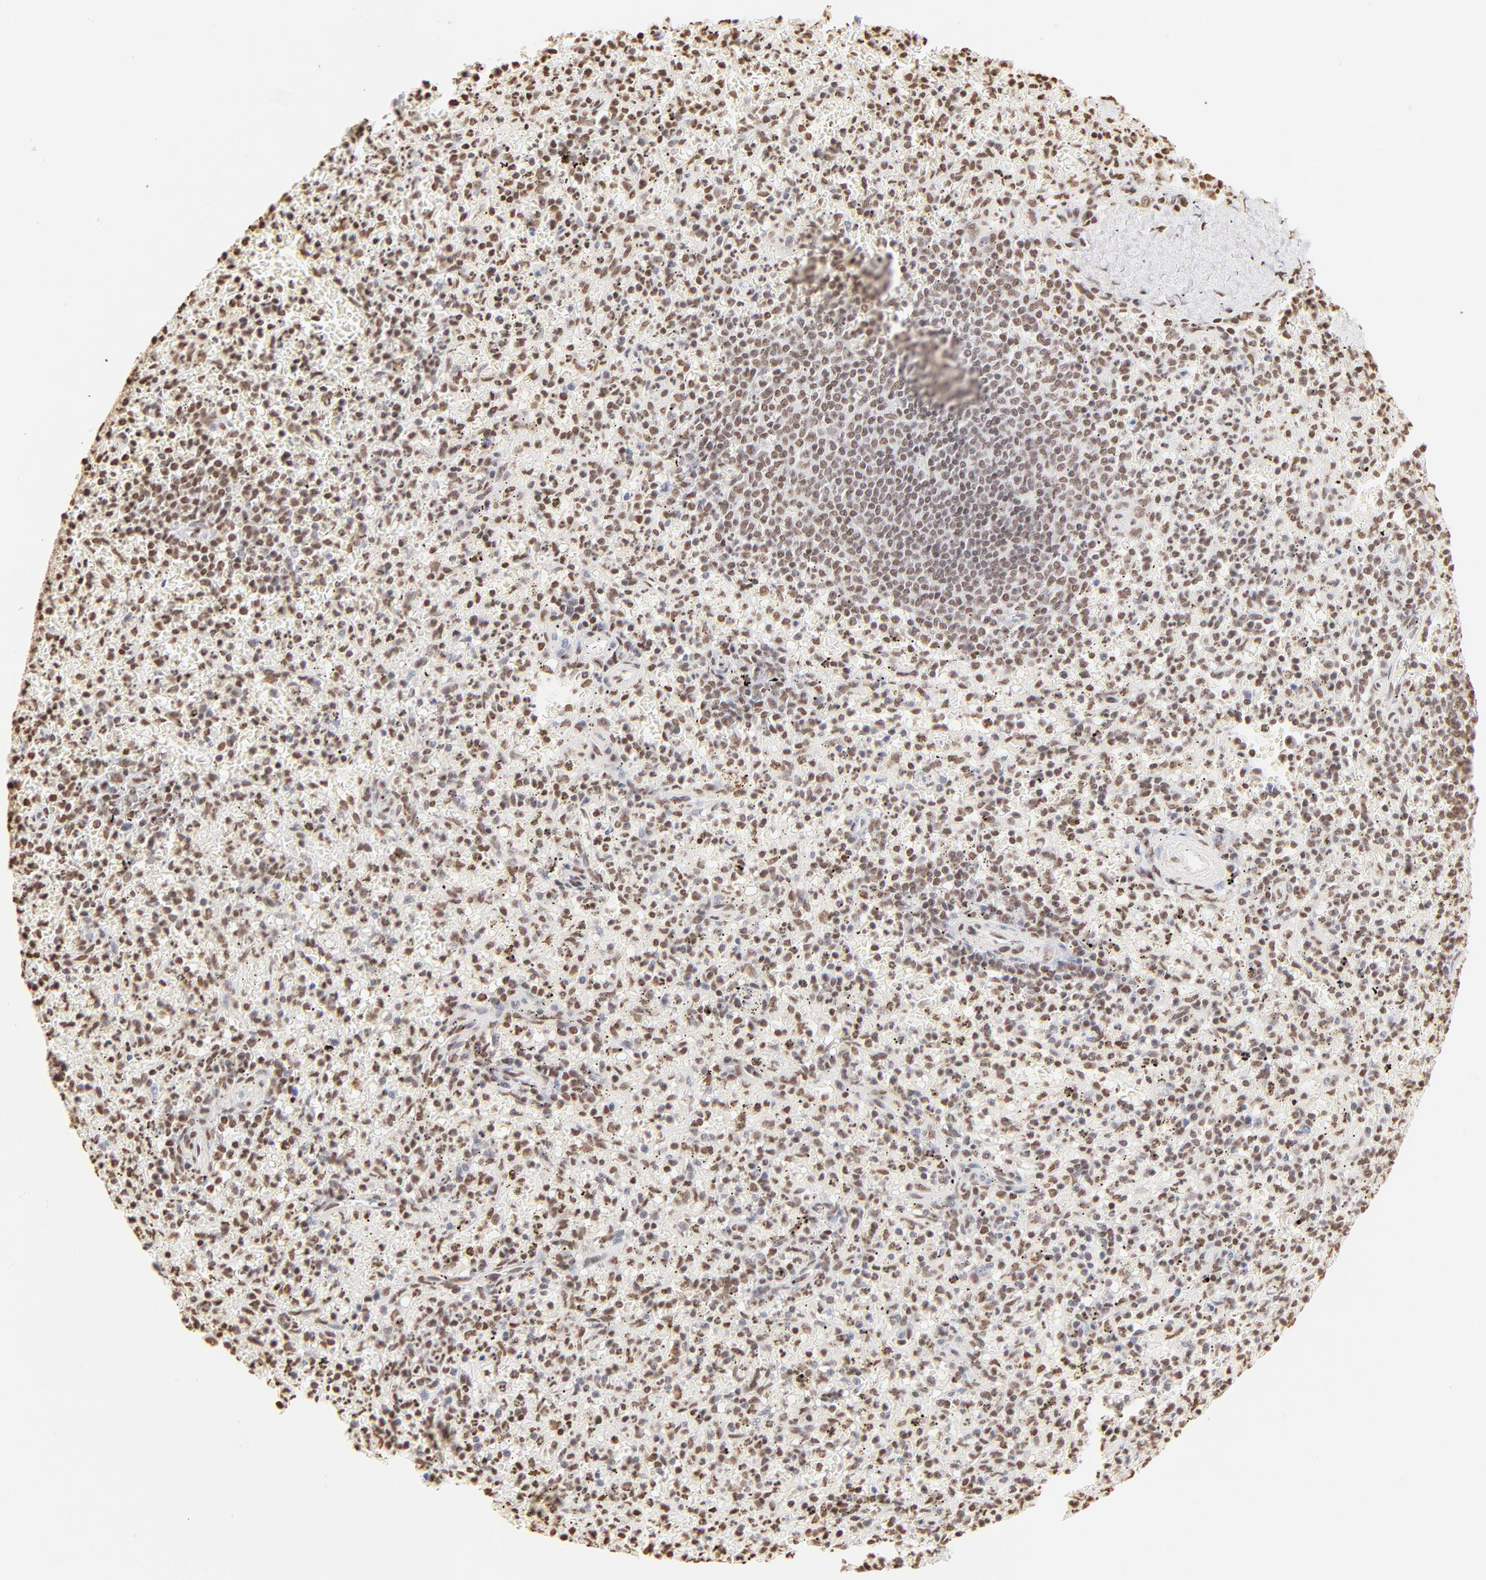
{"staining": {"intensity": "moderate", "quantity": ">75%", "location": "nuclear"}, "tissue": "spleen", "cell_type": "Cells in red pulp", "image_type": "normal", "snomed": [{"axis": "morphology", "description": "Normal tissue, NOS"}, {"axis": "topography", "description": "Spleen"}], "caption": "IHC of benign human spleen demonstrates medium levels of moderate nuclear expression in approximately >75% of cells in red pulp.", "gene": "ZNF540", "patient": {"sex": "male", "age": 72}}